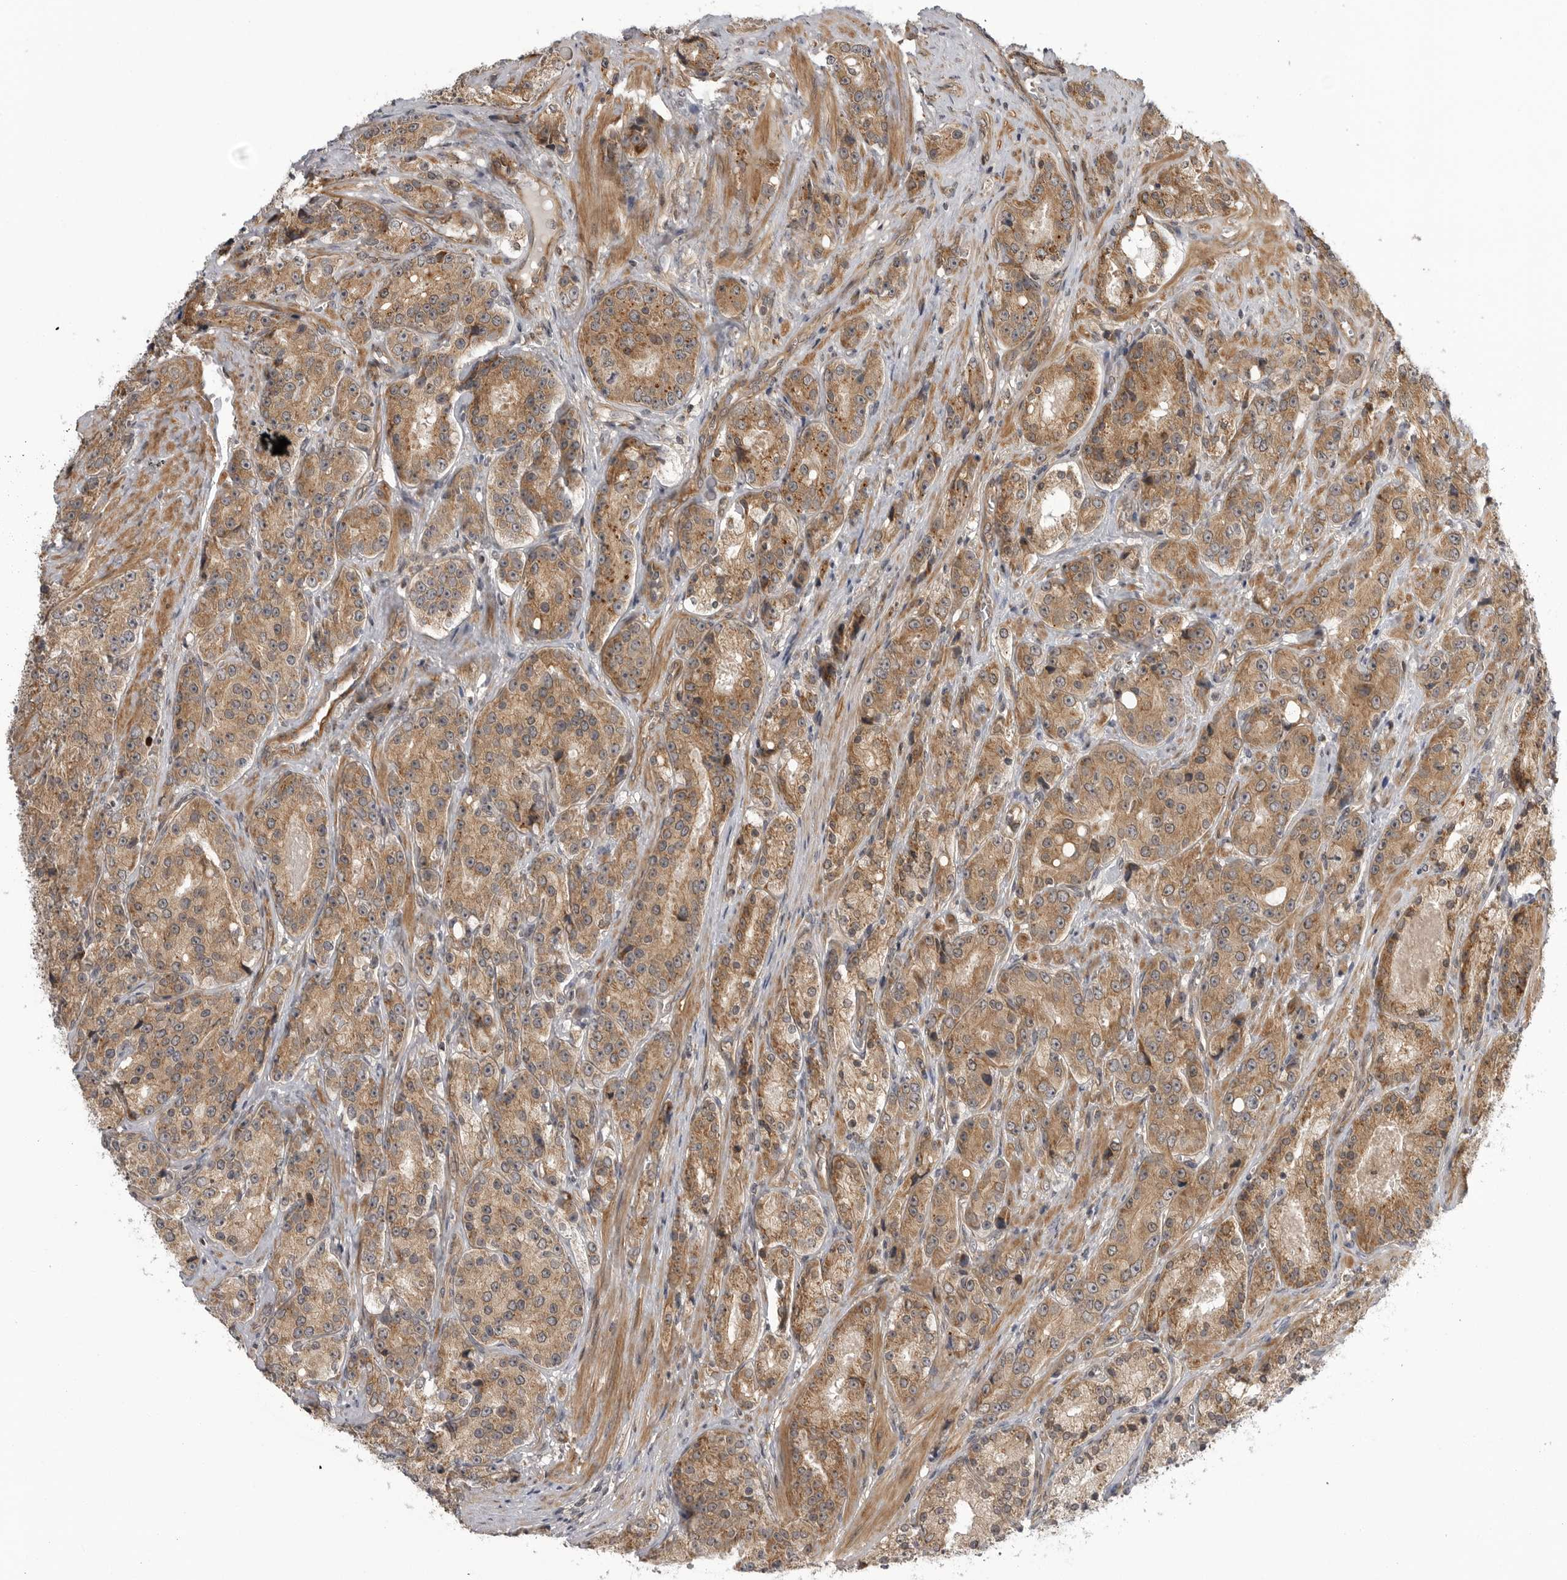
{"staining": {"intensity": "moderate", "quantity": ">75%", "location": "cytoplasmic/membranous"}, "tissue": "prostate cancer", "cell_type": "Tumor cells", "image_type": "cancer", "snomed": [{"axis": "morphology", "description": "Adenocarcinoma, High grade"}, {"axis": "topography", "description": "Prostate"}], "caption": "Tumor cells display medium levels of moderate cytoplasmic/membranous expression in about >75% of cells in human prostate cancer (high-grade adenocarcinoma).", "gene": "LRRC45", "patient": {"sex": "male", "age": 60}}